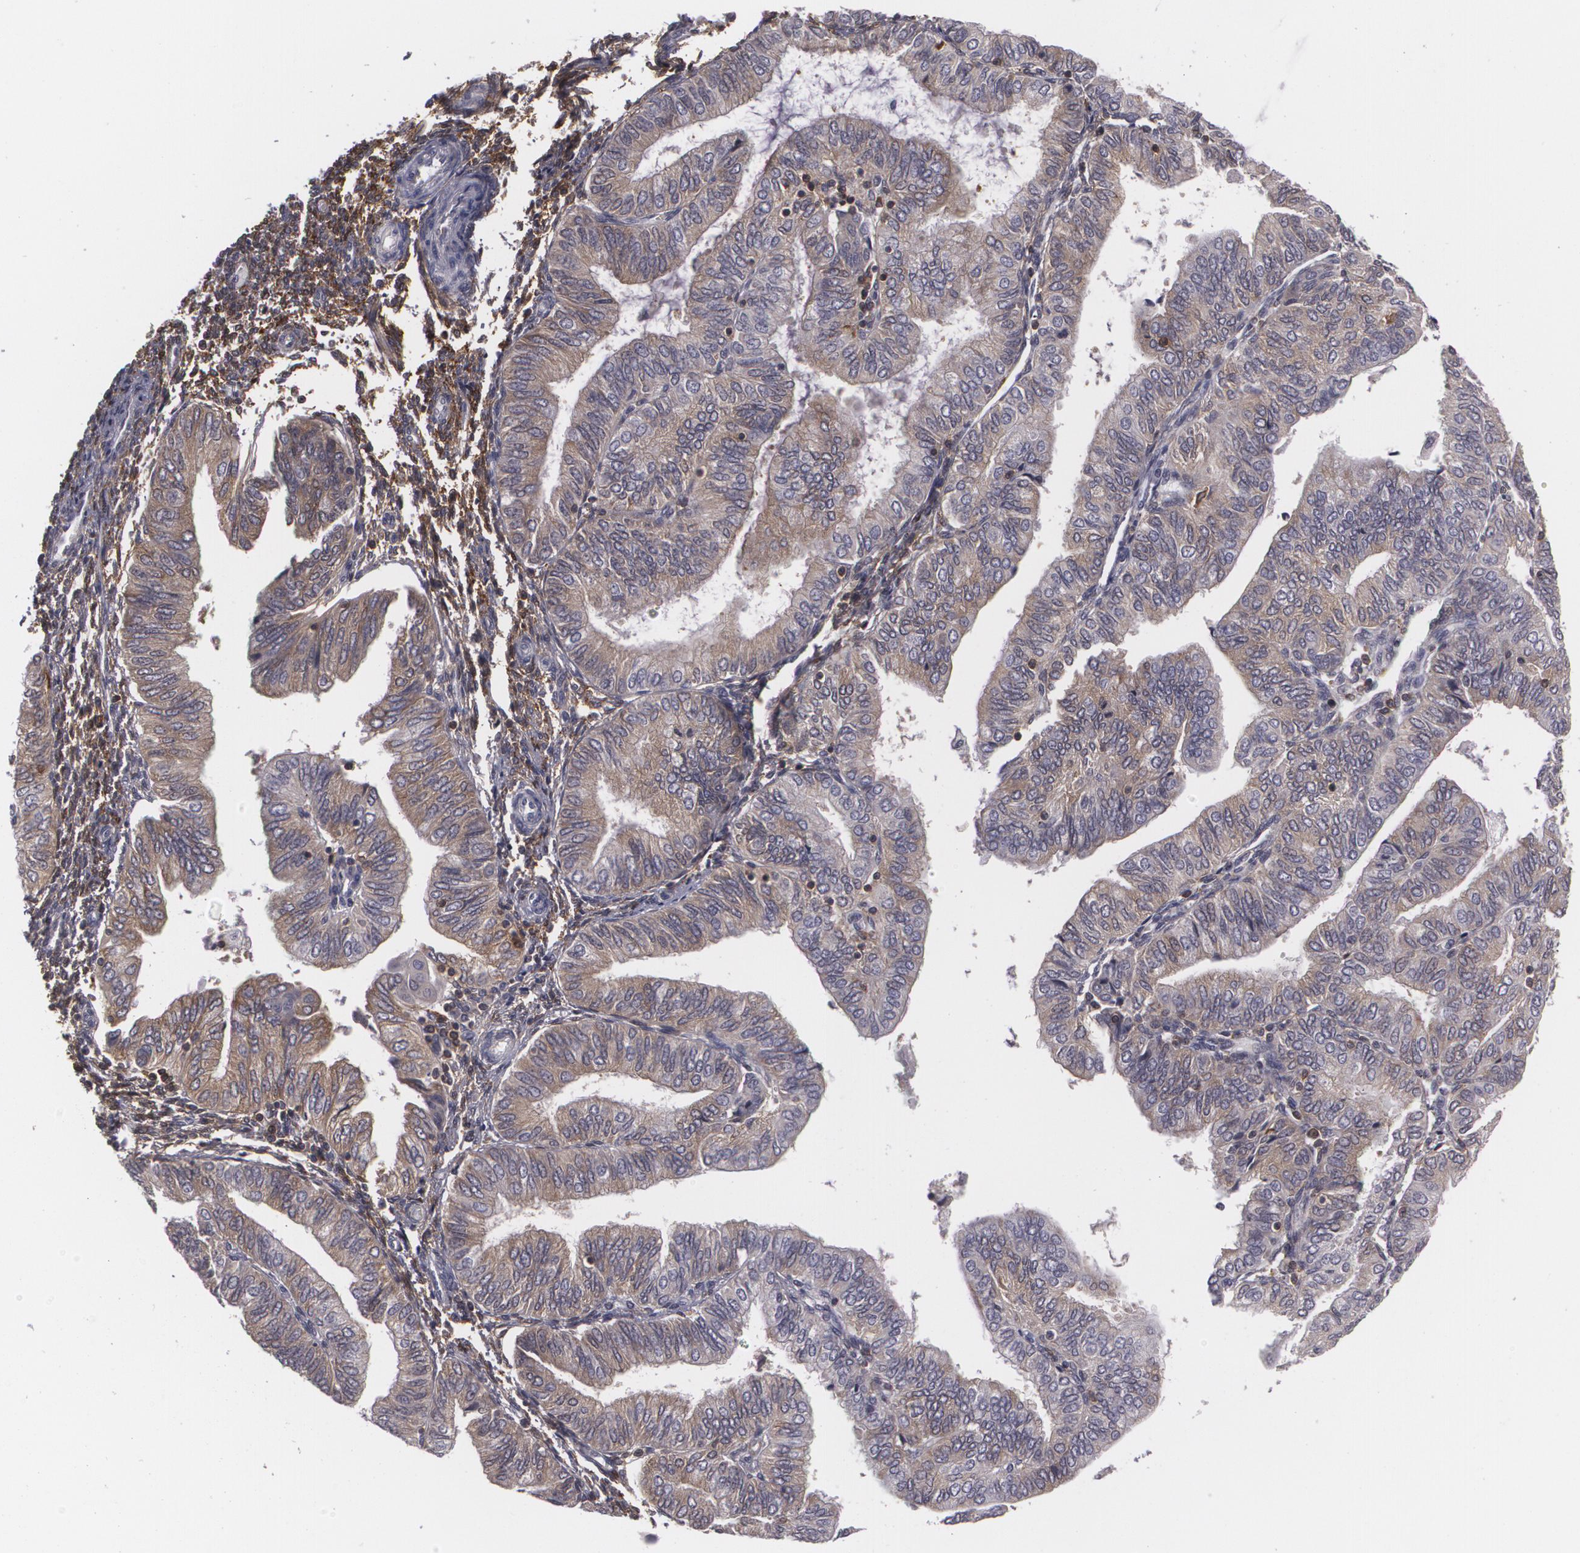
{"staining": {"intensity": "weak", "quantity": ">75%", "location": "cytoplasmic/membranous"}, "tissue": "endometrial cancer", "cell_type": "Tumor cells", "image_type": "cancer", "snomed": [{"axis": "morphology", "description": "Adenocarcinoma, NOS"}, {"axis": "topography", "description": "Endometrium"}], "caption": "IHC of endometrial adenocarcinoma demonstrates low levels of weak cytoplasmic/membranous staining in about >75% of tumor cells. The staining was performed using DAB to visualize the protein expression in brown, while the nuclei were stained in blue with hematoxylin (Magnification: 20x).", "gene": "BIN1", "patient": {"sex": "female", "age": 51}}